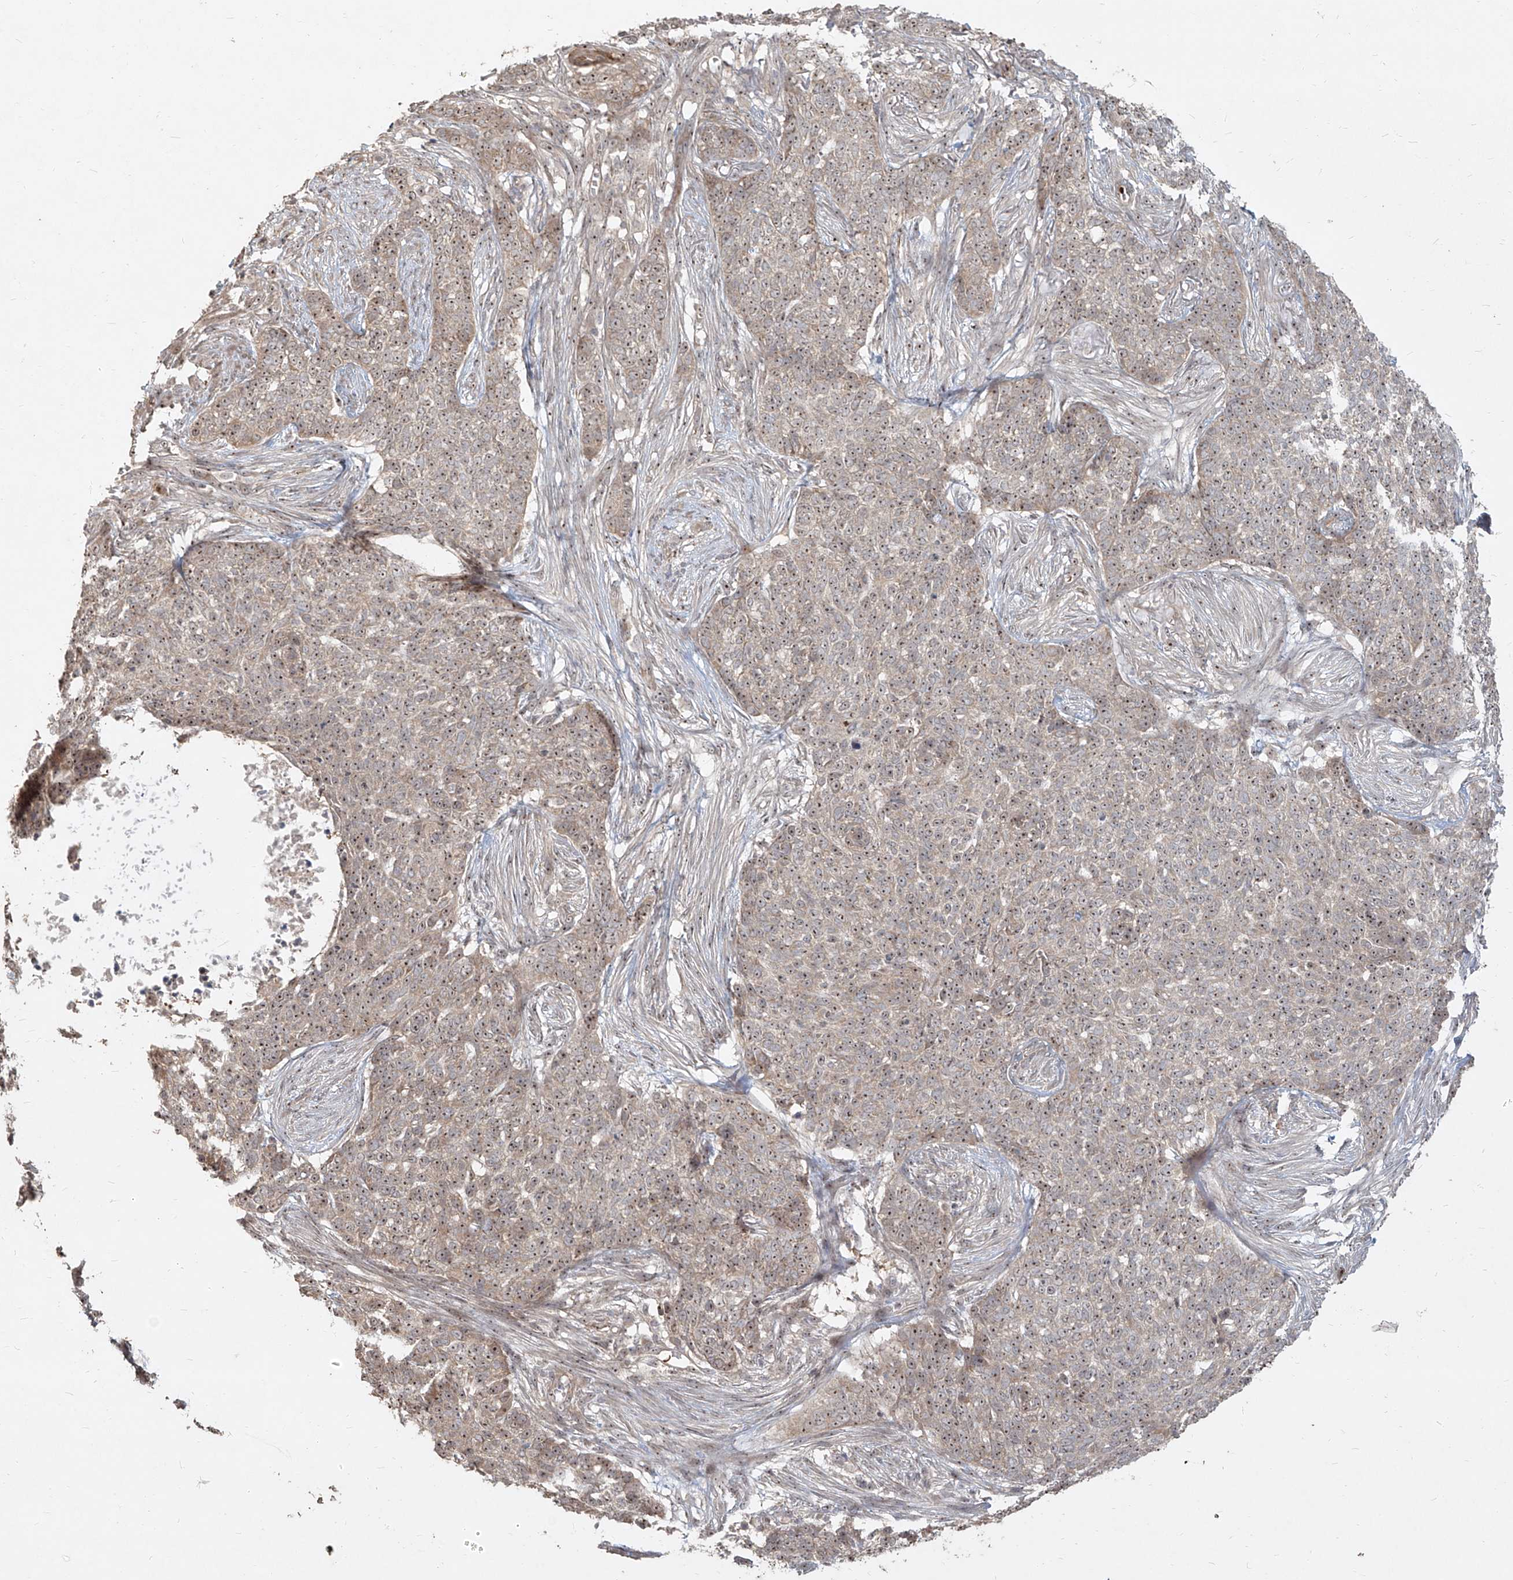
{"staining": {"intensity": "weak", "quantity": ">75%", "location": "cytoplasmic/membranous,nuclear"}, "tissue": "skin cancer", "cell_type": "Tumor cells", "image_type": "cancer", "snomed": [{"axis": "morphology", "description": "Basal cell carcinoma"}, {"axis": "topography", "description": "Skin"}], "caption": "Skin basal cell carcinoma stained for a protein reveals weak cytoplasmic/membranous and nuclear positivity in tumor cells. The protein of interest is stained brown, and the nuclei are stained in blue (DAB IHC with brightfield microscopy, high magnification).", "gene": "BYSL", "patient": {"sex": "male", "age": 85}}